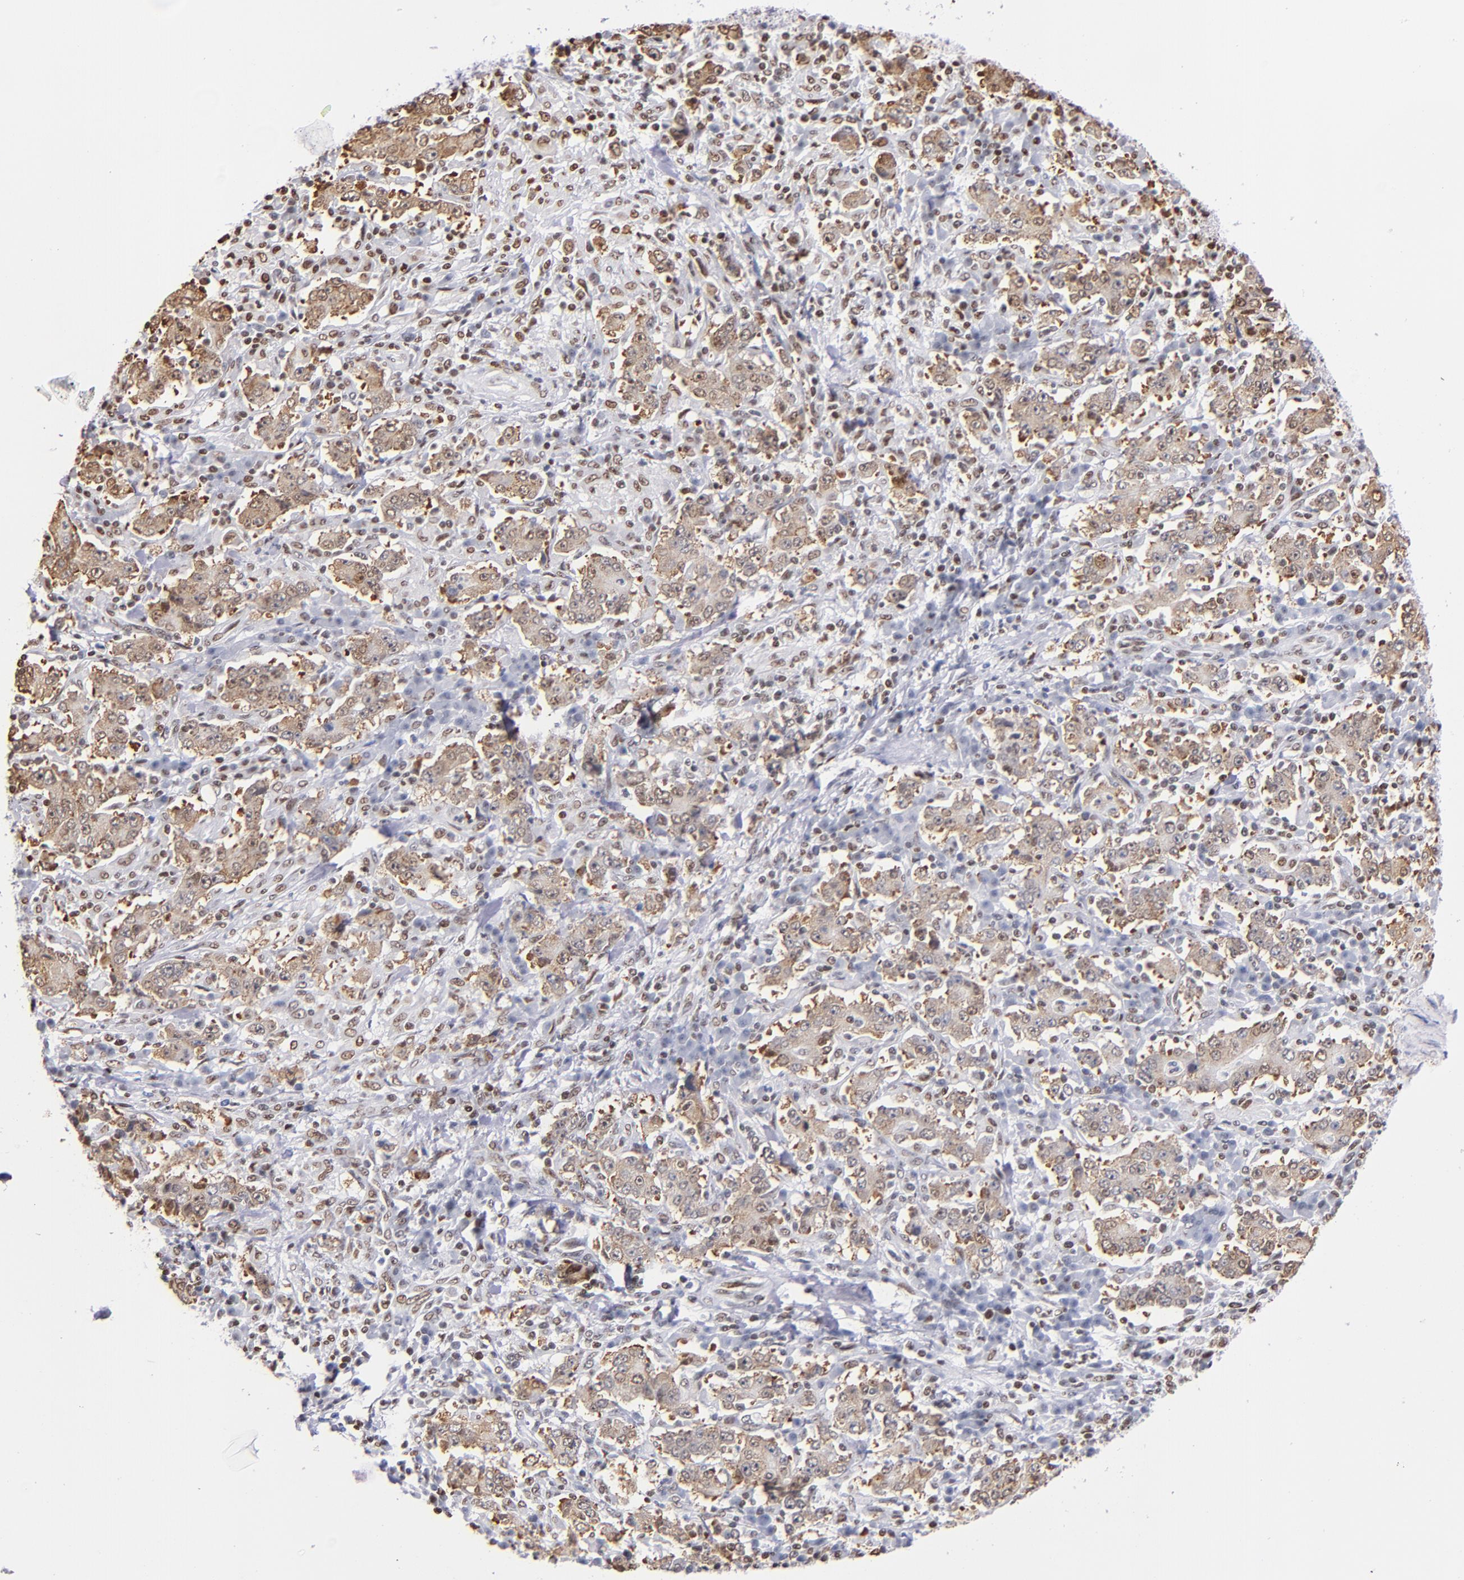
{"staining": {"intensity": "weak", "quantity": ">75%", "location": "cytoplasmic/membranous"}, "tissue": "stomach cancer", "cell_type": "Tumor cells", "image_type": "cancer", "snomed": [{"axis": "morphology", "description": "Normal tissue, NOS"}, {"axis": "morphology", "description": "Adenocarcinoma, NOS"}, {"axis": "topography", "description": "Stomach, upper"}, {"axis": "topography", "description": "Stomach"}], "caption": "This micrograph displays adenocarcinoma (stomach) stained with immunohistochemistry (IHC) to label a protein in brown. The cytoplasmic/membranous of tumor cells show weak positivity for the protein. Nuclei are counter-stained blue.", "gene": "IFI16", "patient": {"sex": "male", "age": 59}}